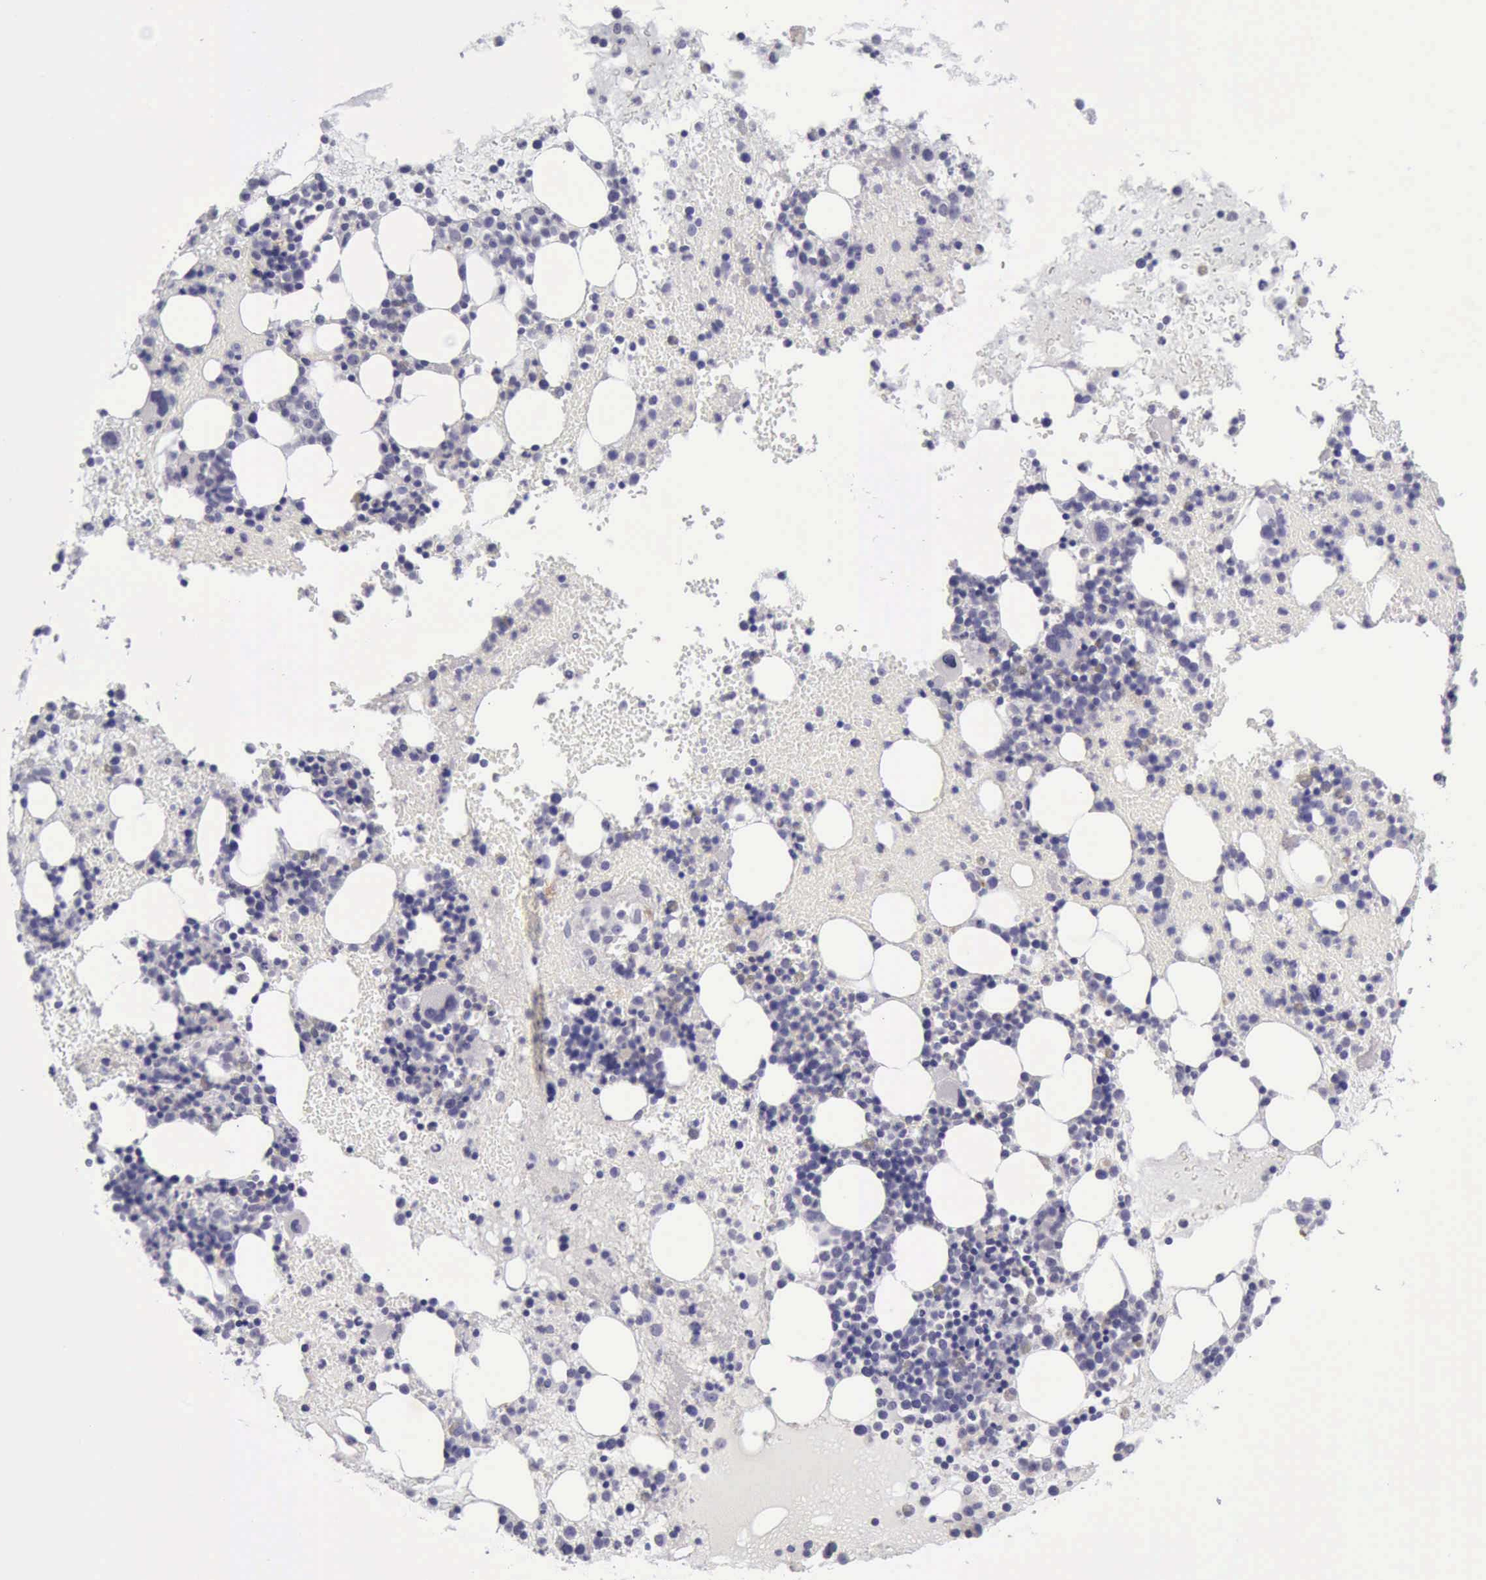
{"staining": {"intensity": "negative", "quantity": "none", "location": "none"}, "tissue": "bone marrow", "cell_type": "Hematopoietic cells", "image_type": "normal", "snomed": [{"axis": "morphology", "description": "Normal tissue, NOS"}, {"axis": "topography", "description": "Bone marrow"}], "caption": "IHC image of normal human bone marrow stained for a protein (brown), which displays no expression in hematopoietic cells.", "gene": "ARNT2", "patient": {"sex": "male", "age": 15}}